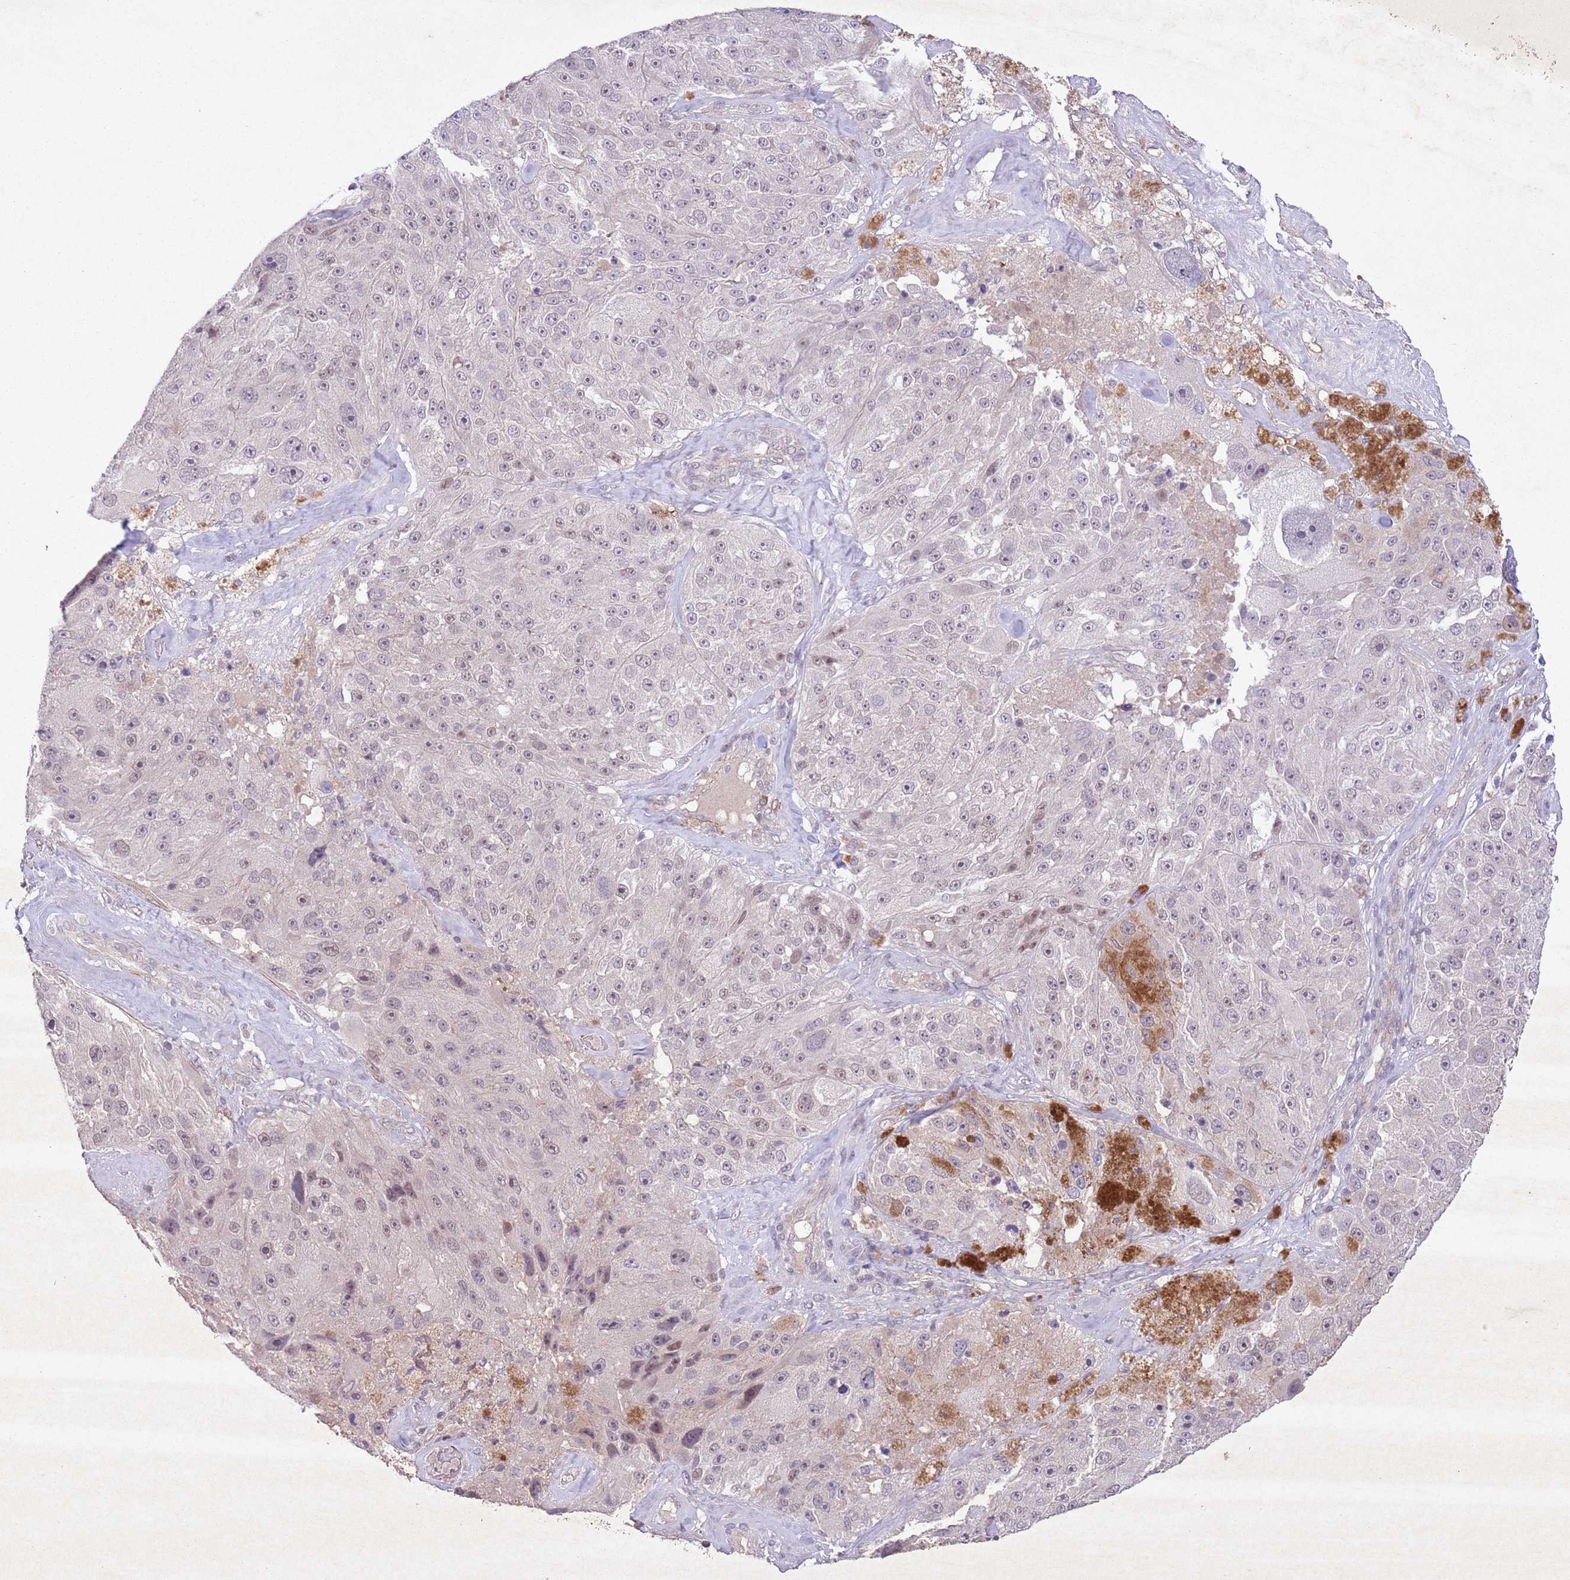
{"staining": {"intensity": "moderate", "quantity": "<25%", "location": "nuclear"}, "tissue": "melanoma", "cell_type": "Tumor cells", "image_type": "cancer", "snomed": [{"axis": "morphology", "description": "Malignant melanoma, Metastatic site"}, {"axis": "topography", "description": "Lymph node"}], "caption": "DAB (3,3'-diaminobenzidine) immunohistochemical staining of malignant melanoma (metastatic site) demonstrates moderate nuclear protein staining in approximately <25% of tumor cells.", "gene": "CCNI", "patient": {"sex": "male", "age": 62}}